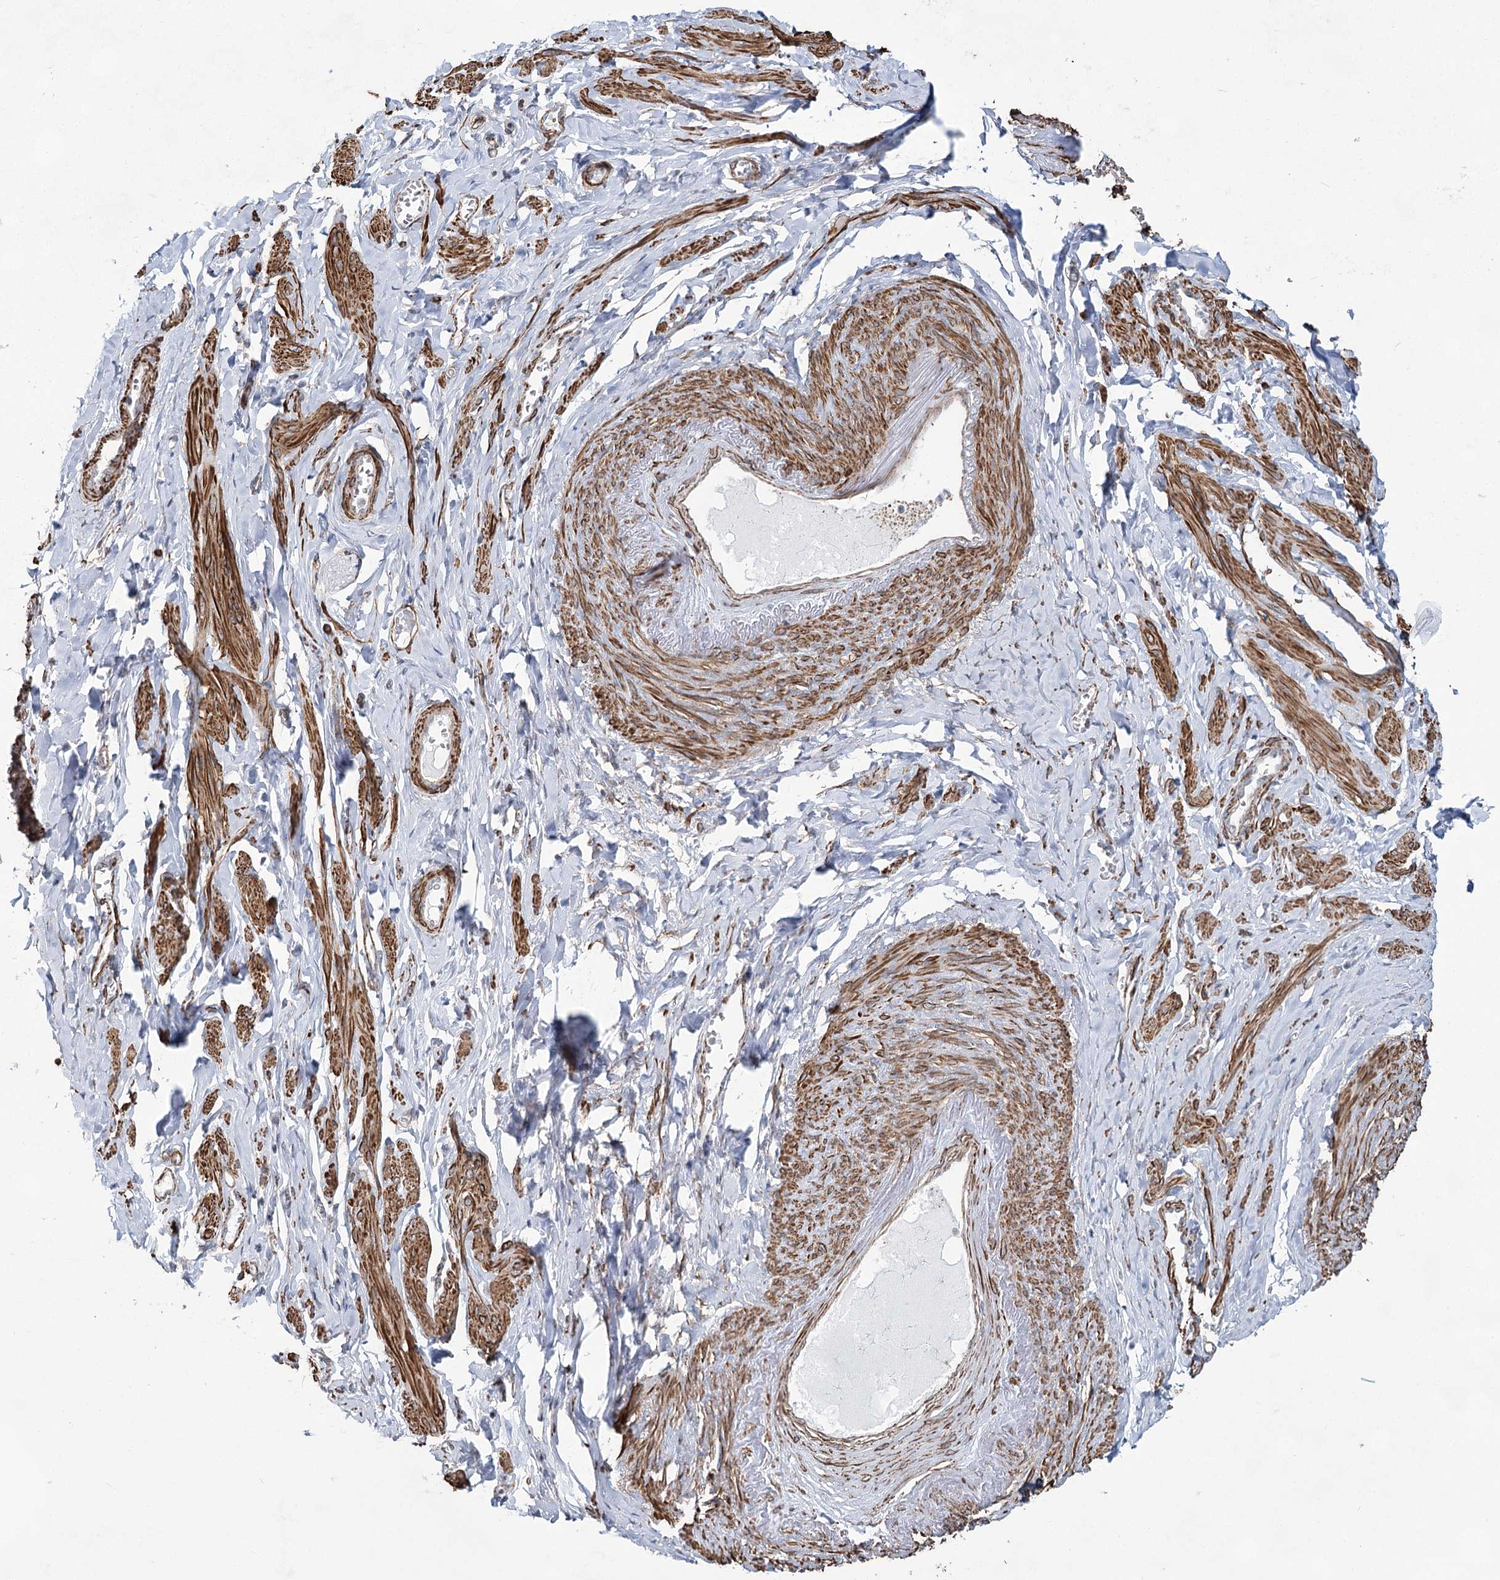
{"staining": {"intensity": "negative", "quantity": "none", "location": "none"}, "tissue": "adipose tissue", "cell_type": "Adipocytes", "image_type": "normal", "snomed": [{"axis": "morphology", "description": "Normal tissue, NOS"}, {"axis": "topography", "description": "Vascular tissue"}, {"axis": "topography", "description": "Fallopian tube"}, {"axis": "topography", "description": "Ovary"}], "caption": "An immunohistochemistry photomicrograph of benign adipose tissue is shown. There is no staining in adipocytes of adipose tissue. (Immunohistochemistry, brightfield microscopy, high magnification).", "gene": "CWF19L1", "patient": {"sex": "female", "age": 67}}